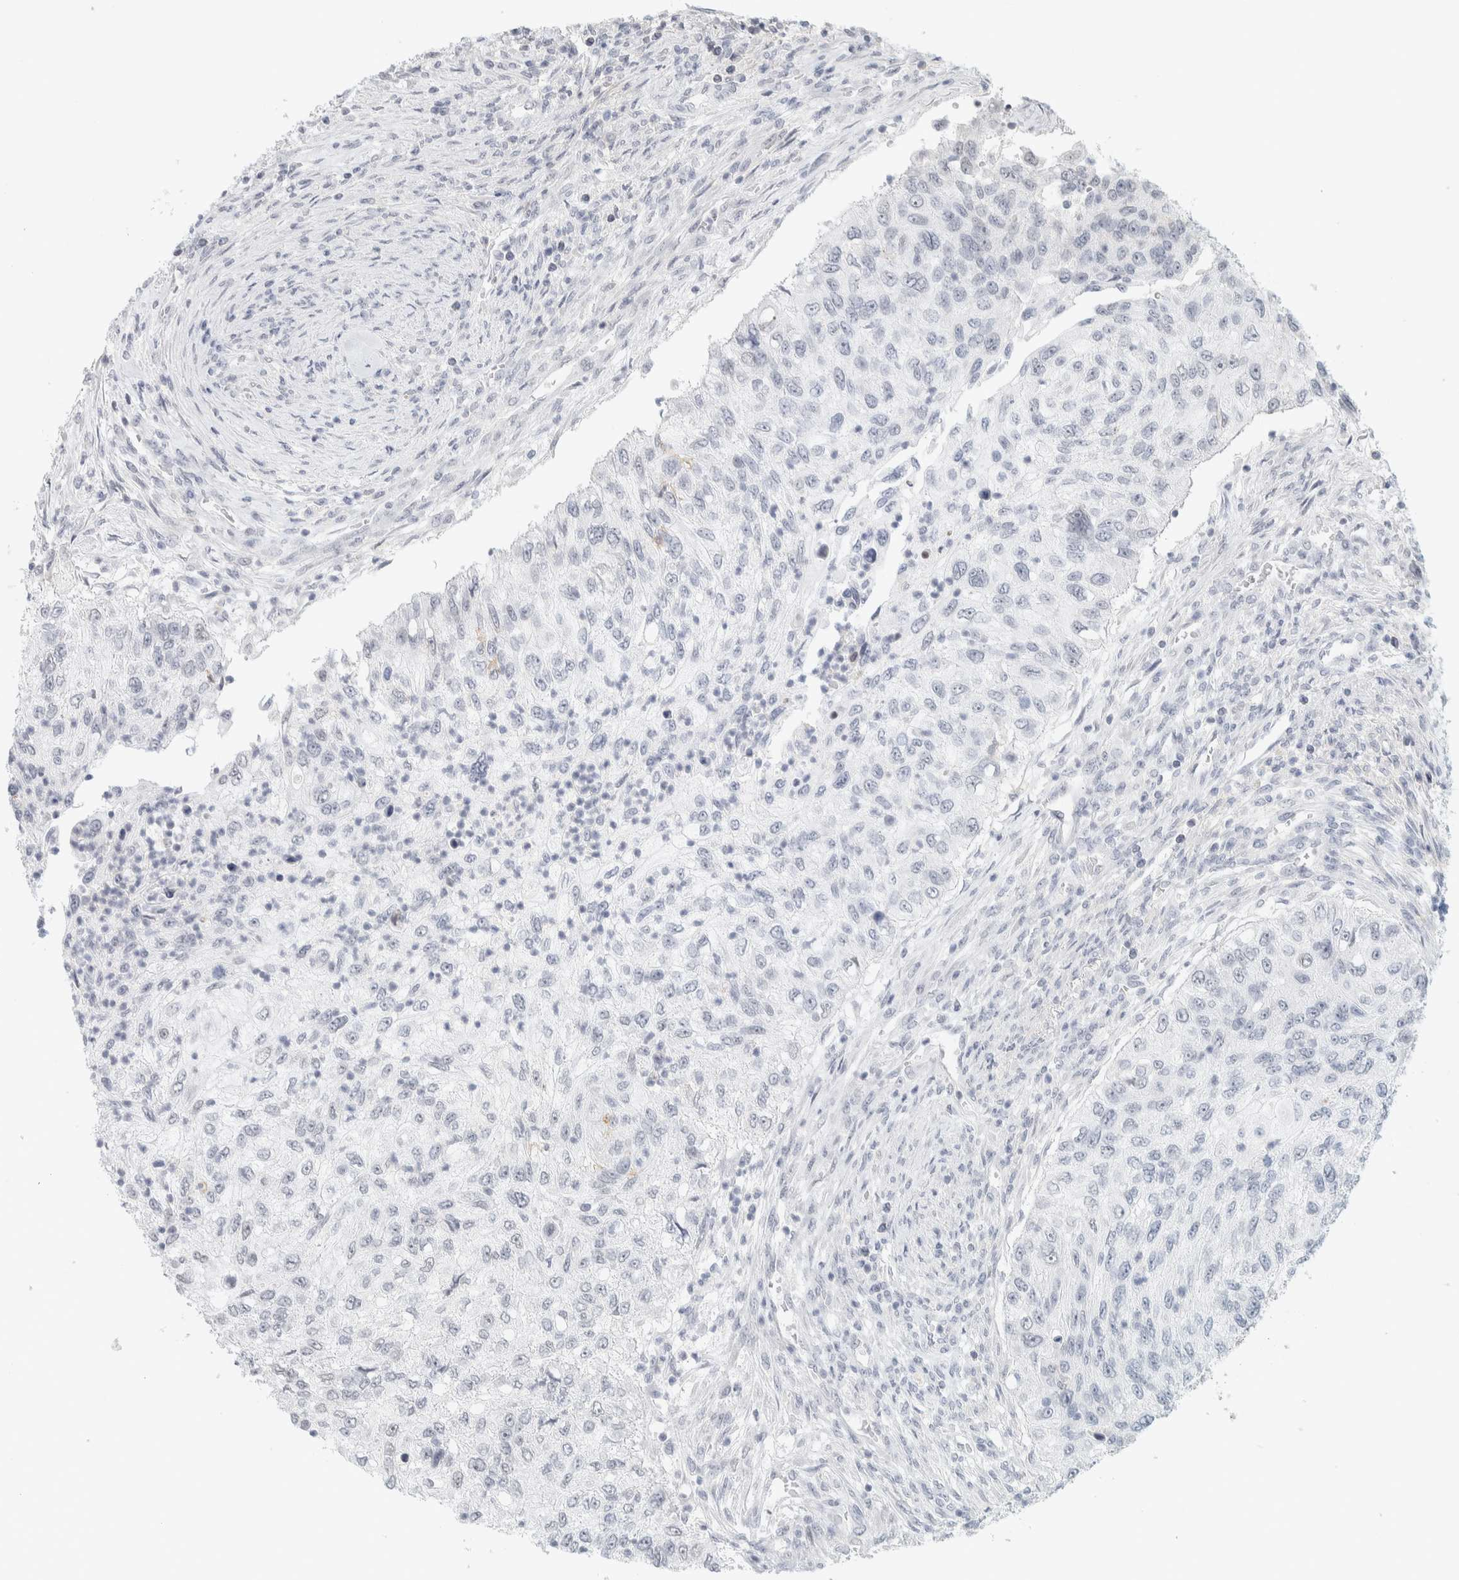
{"staining": {"intensity": "negative", "quantity": "none", "location": "none"}, "tissue": "urothelial cancer", "cell_type": "Tumor cells", "image_type": "cancer", "snomed": [{"axis": "morphology", "description": "Urothelial carcinoma, High grade"}, {"axis": "topography", "description": "Urinary bladder"}], "caption": "Tumor cells are negative for protein expression in human urothelial cancer.", "gene": "CDH17", "patient": {"sex": "female", "age": 60}}